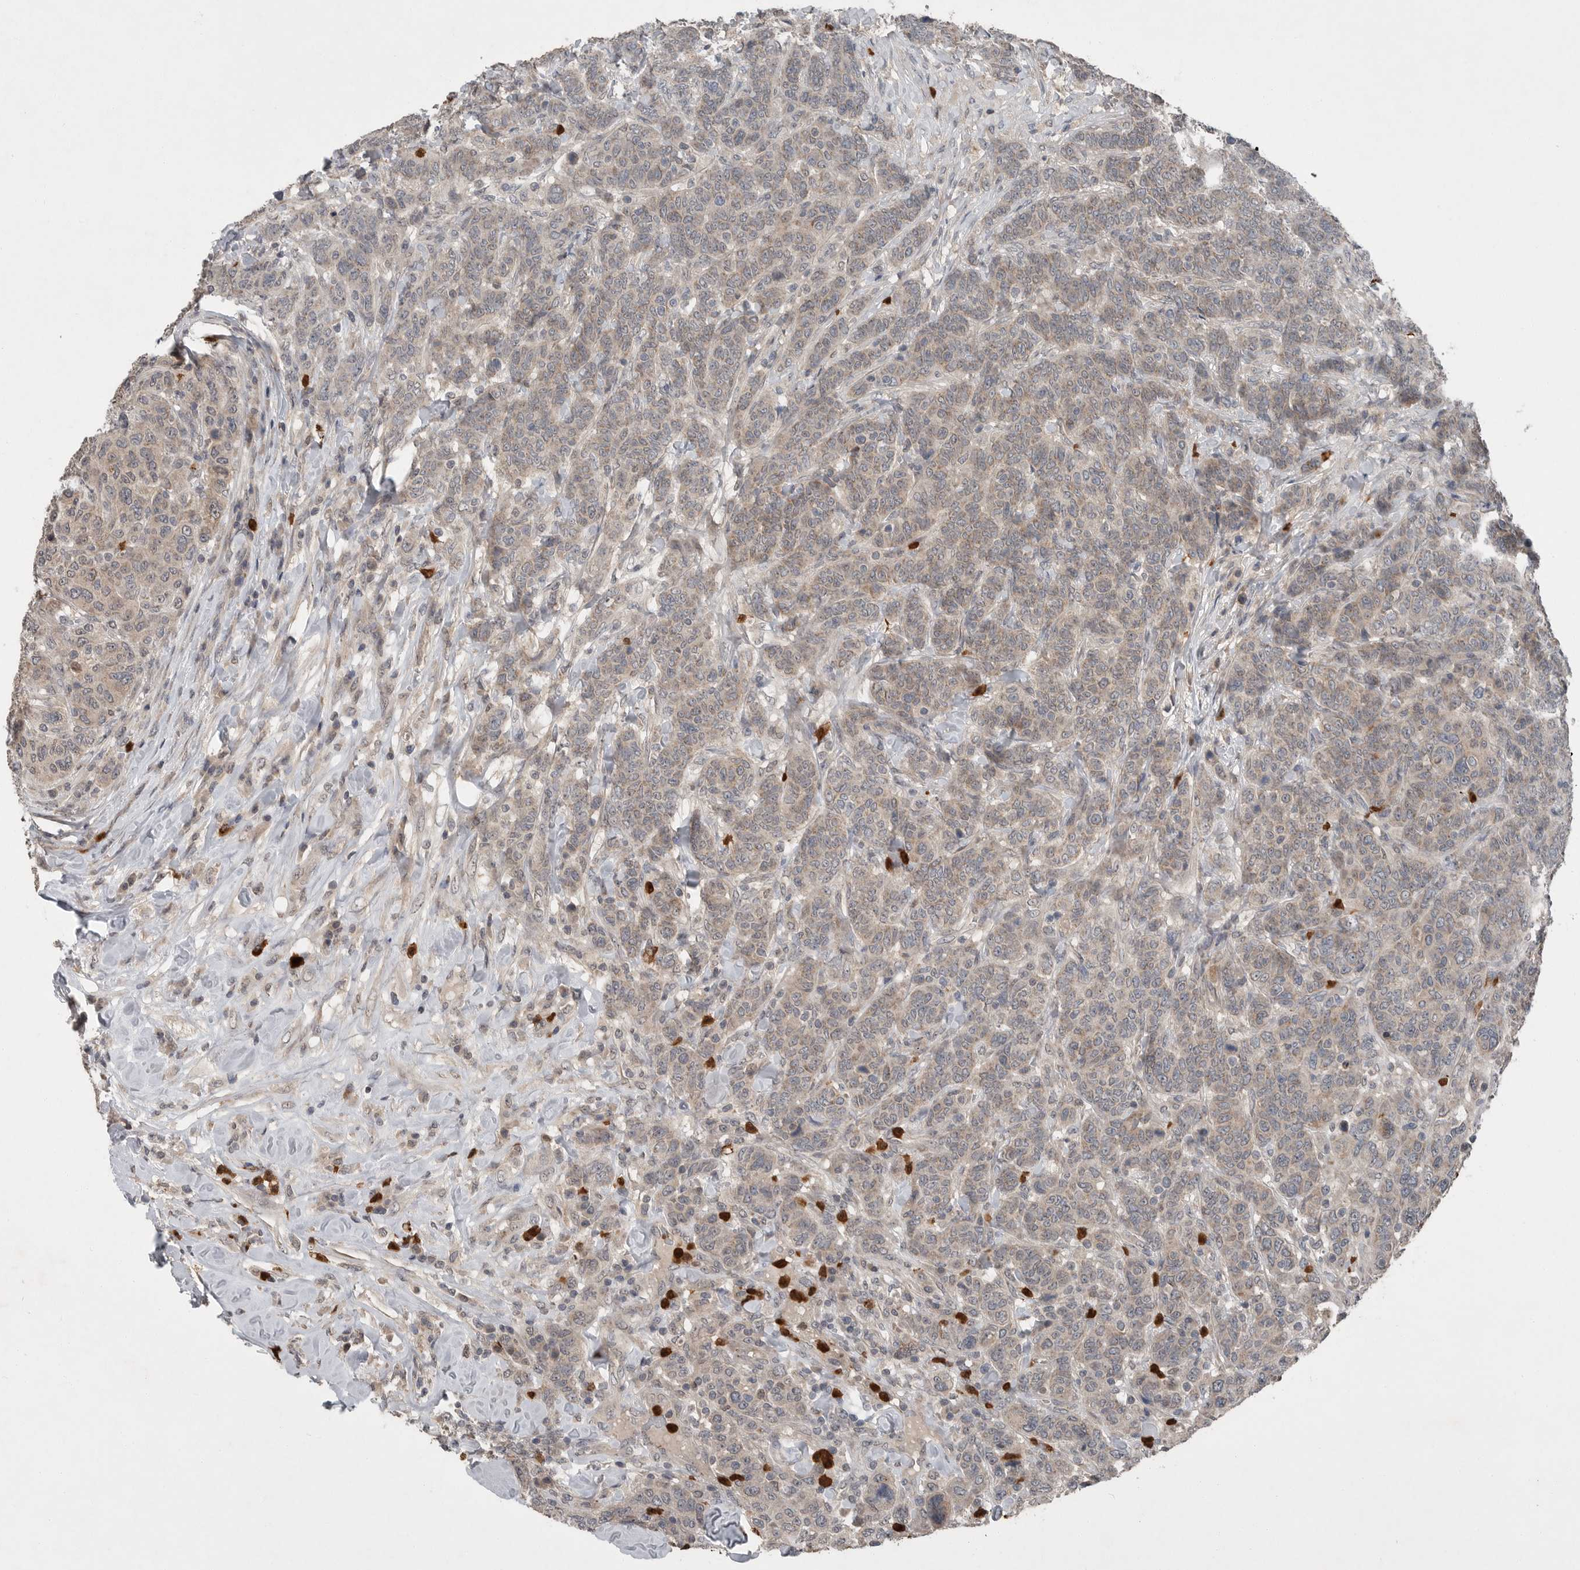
{"staining": {"intensity": "weak", "quantity": "25%-75%", "location": "cytoplasmic/membranous"}, "tissue": "breast cancer", "cell_type": "Tumor cells", "image_type": "cancer", "snomed": [{"axis": "morphology", "description": "Duct carcinoma"}, {"axis": "topography", "description": "Breast"}], "caption": "Protein expression analysis of breast cancer (intraductal carcinoma) displays weak cytoplasmic/membranous staining in approximately 25%-75% of tumor cells. (DAB (3,3'-diaminobenzidine) IHC, brown staining for protein, blue staining for nuclei).", "gene": "SCP2", "patient": {"sex": "female", "age": 37}}